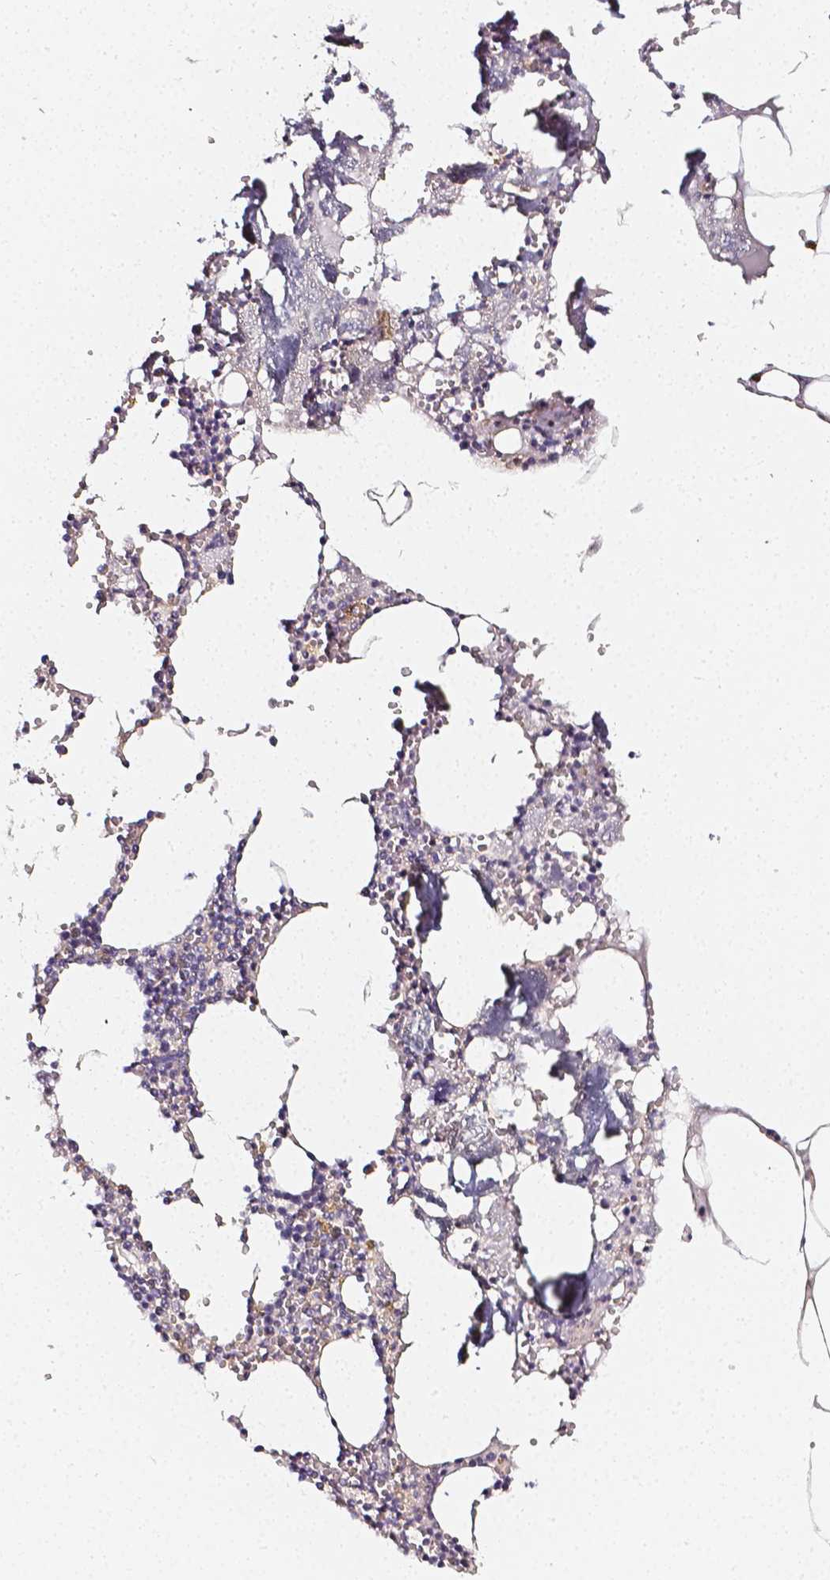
{"staining": {"intensity": "negative", "quantity": "none", "location": "none"}, "tissue": "bone marrow", "cell_type": "Hematopoietic cells", "image_type": "normal", "snomed": [{"axis": "morphology", "description": "Normal tissue, NOS"}, {"axis": "topography", "description": "Bone marrow"}], "caption": "Immunohistochemical staining of normal bone marrow displays no significant positivity in hematopoietic cells.", "gene": "THY1", "patient": {"sex": "male", "age": 54}}